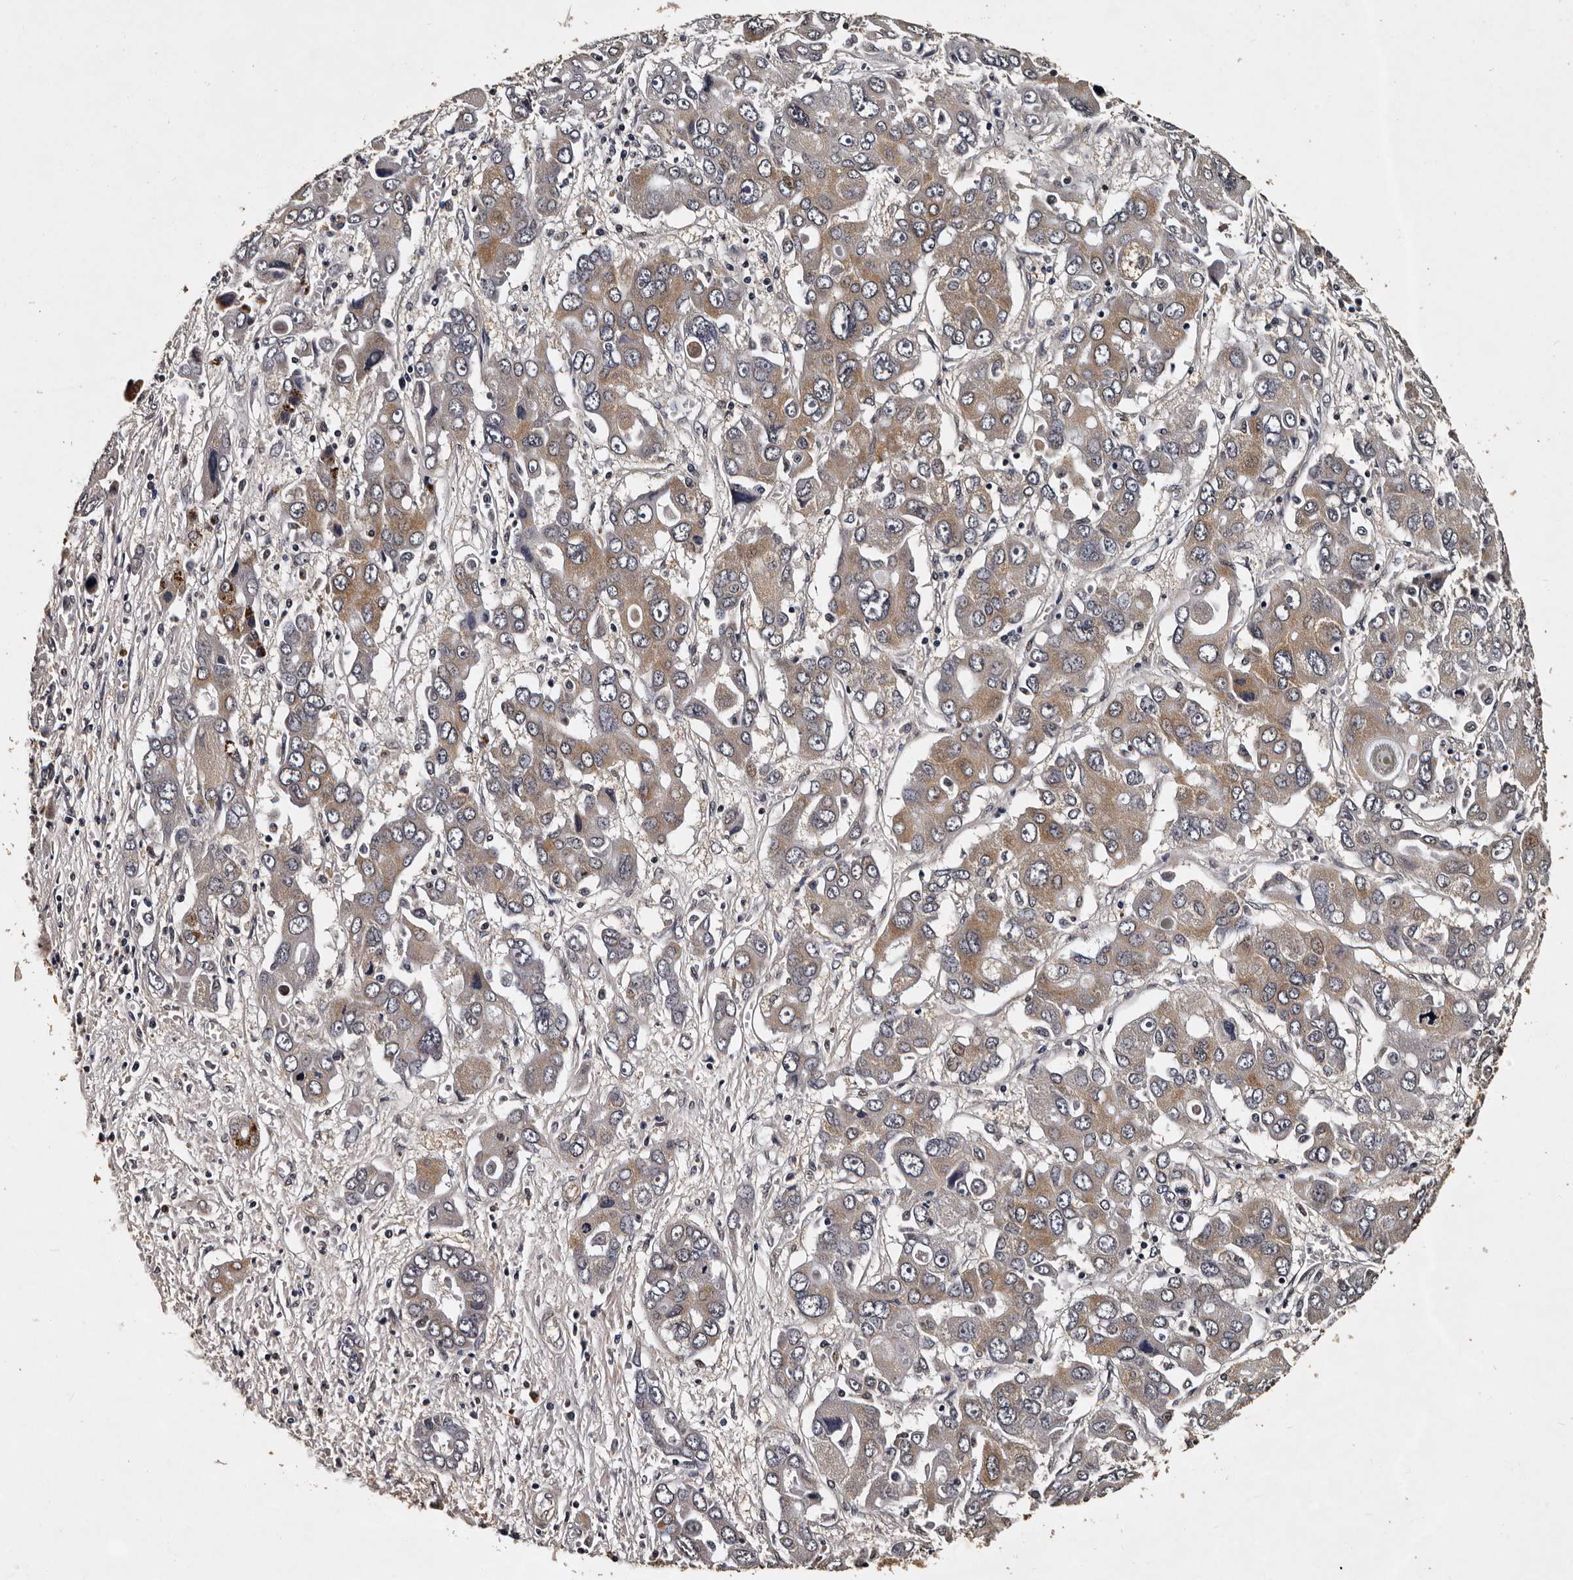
{"staining": {"intensity": "moderate", "quantity": "25%-75%", "location": "cytoplasmic/membranous"}, "tissue": "liver cancer", "cell_type": "Tumor cells", "image_type": "cancer", "snomed": [{"axis": "morphology", "description": "Cholangiocarcinoma"}, {"axis": "topography", "description": "Liver"}], "caption": "Immunohistochemical staining of liver cholangiocarcinoma reveals moderate cytoplasmic/membranous protein staining in approximately 25%-75% of tumor cells. (DAB IHC, brown staining for protein, blue staining for nuclei).", "gene": "CPNE3", "patient": {"sex": "male", "age": 67}}